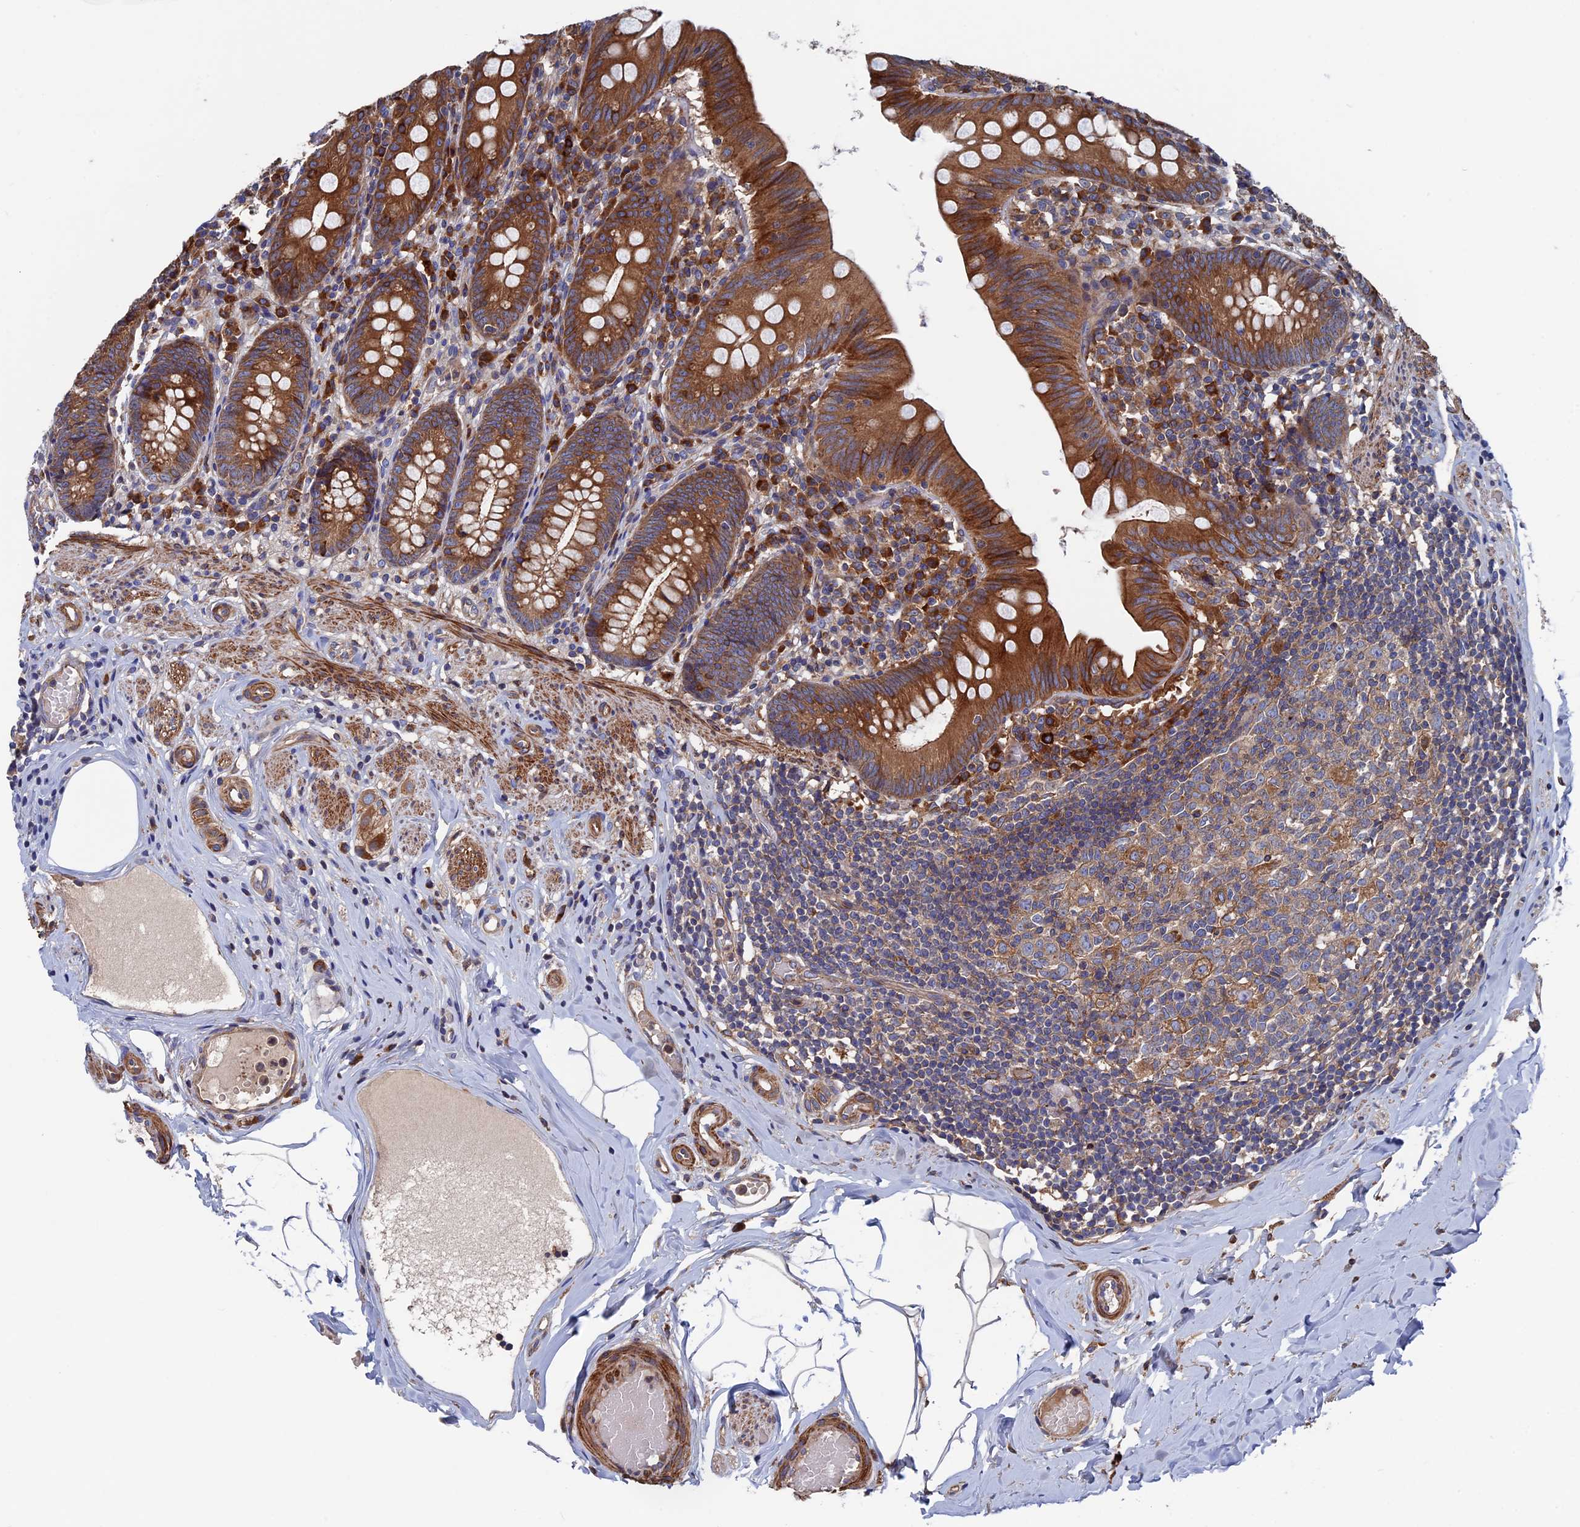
{"staining": {"intensity": "moderate", "quantity": ">75%", "location": "cytoplasmic/membranous"}, "tissue": "appendix", "cell_type": "Glandular cells", "image_type": "normal", "snomed": [{"axis": "morphology", "description": "Normal tissue, NOS"}, {"axis": "topography", "description": "Appendix"}], "caption": "Immunohistochemistry histopathology image of normal appendix: human appendix stained using immunohistochemistry (IHC) shows medium levels of moderate protein expression localized specifically in the cytoplasmic/membranous of glandular cells, appearing as a cytoplasmic/membranous brown color.", "gene": "DNAJC3", "patient": {"sex": "male", "age": 55}}